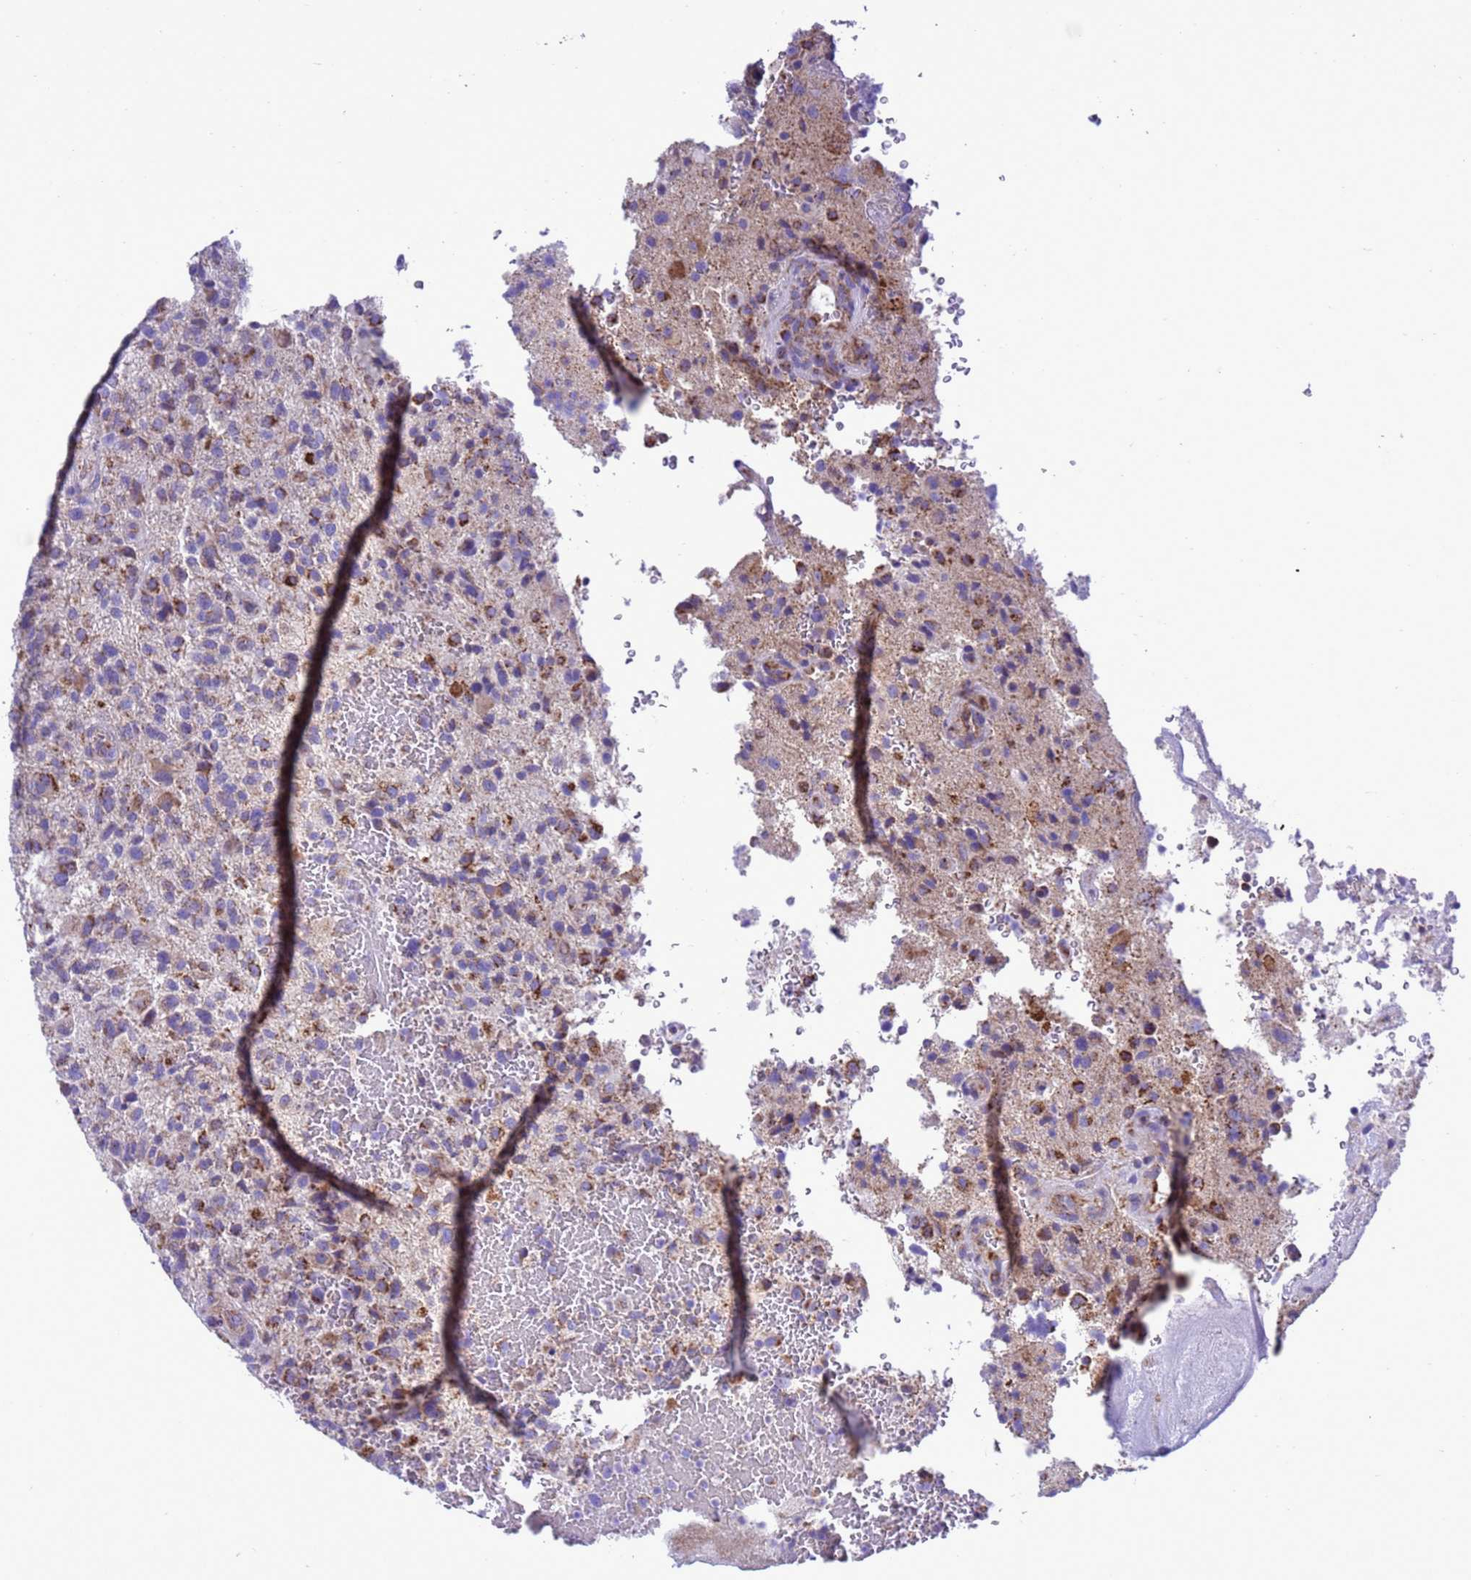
{"staining": {"intensity": "moderate", "quantity": "25%-75%", "location": "cytoplasmic/membranous"}, "tissue": "glioma", "cell_type": "Tumor cells", "image_type": "cancer", "snomed": [{"axis": "morphology", "description": "Glioma, malignant, High grade"}, {"axis": "topography", "description": "Brain"}], "caption": "An IHC image of neoplastic tissue is shown. Protein staining in brown shows moderate cytoplasmic/membranous positivity in malignant glioma (high-grade) within tumor cells. (DAB (3,3'-diaminobenzidine) IHC, brown staining for protein, blue staining for nuclei).", "gene": "CCDC191", "patient": {"sex": "male", "age": 47}}